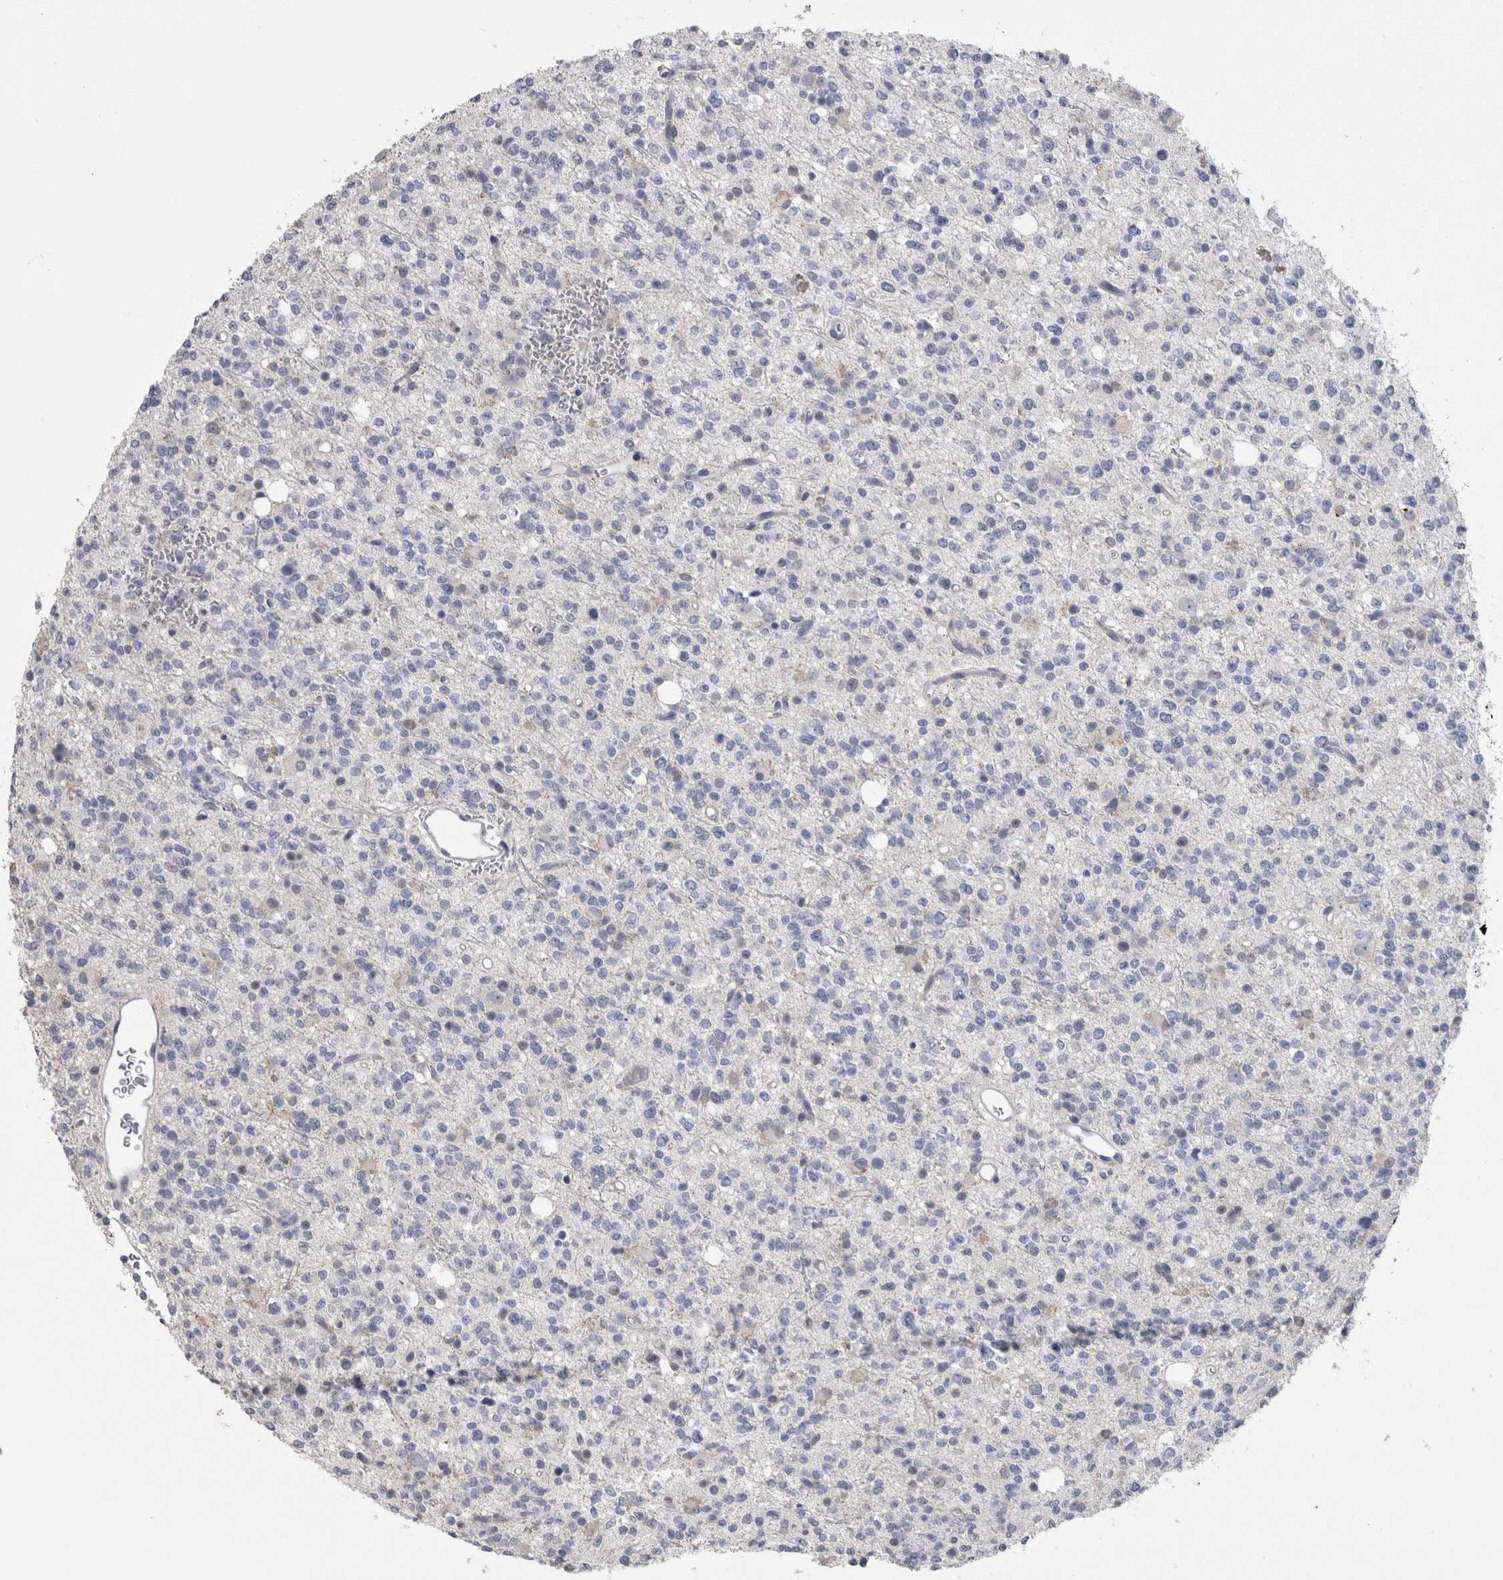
{"staining": {"intensity": "negative", "quantity": "none", "location": "none"}, "tissue": "glioma", "cell_type": "Tumor cells", "image_type": "cancer", "snomed": [{"axis": "morphology", "description": "Glioma, malignant, High grade"}, {"axis": "topography", "description": "Brain"}], "caption": "IHC micrograph of high-grade glioma (malignant) stained for a protein (brown), which displays no expression in tumor cells.", "gene": "IL33", "patient": {"sex": "female", "age": 62}}